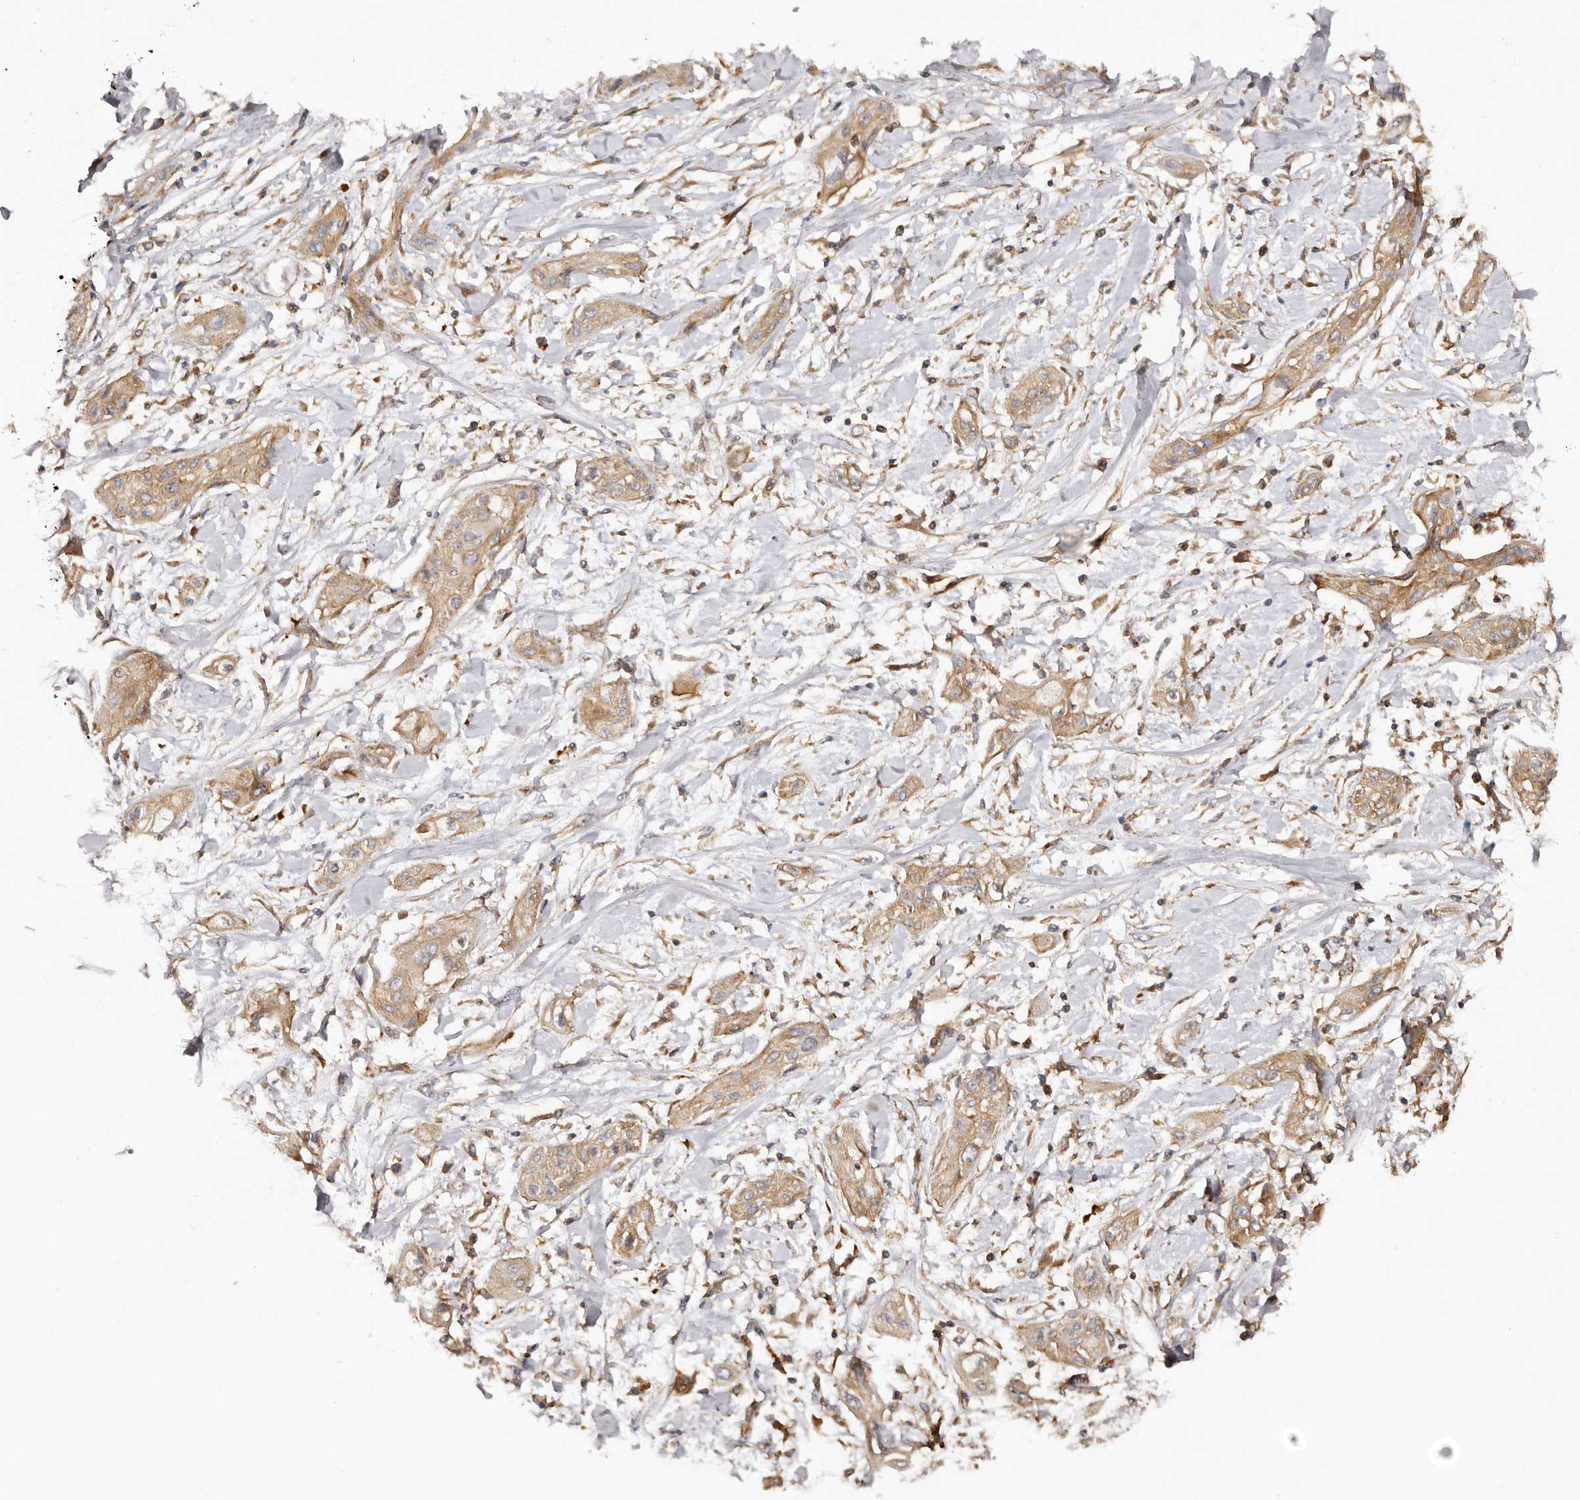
{"staining": {"intensity": "moderate", "quantity": ">75%", "location": "cytoplasmic/membranous"}, "tissue": "lung cancer", "cell_type": "Tumor cells", "image_type": "cancer", "snomed": [{"axis": "morphology", "description": "Squamous cell carcinoma, NOS"}, {"axis": "topography", "description": "Lung"}], "caption": "Immunohistochemistry photomicrograph of neoplastic tissue: lung cancer stained using immunohistochemistry (IHC) reveals medium levels of moderate protein expression localized specifically in the cytoplasmic/membranous of tumor cells, appearing as a cytoplasmic/membranous brown color.", "gene": "RPS6", "patient": {"sex": "female", "age": 47}}